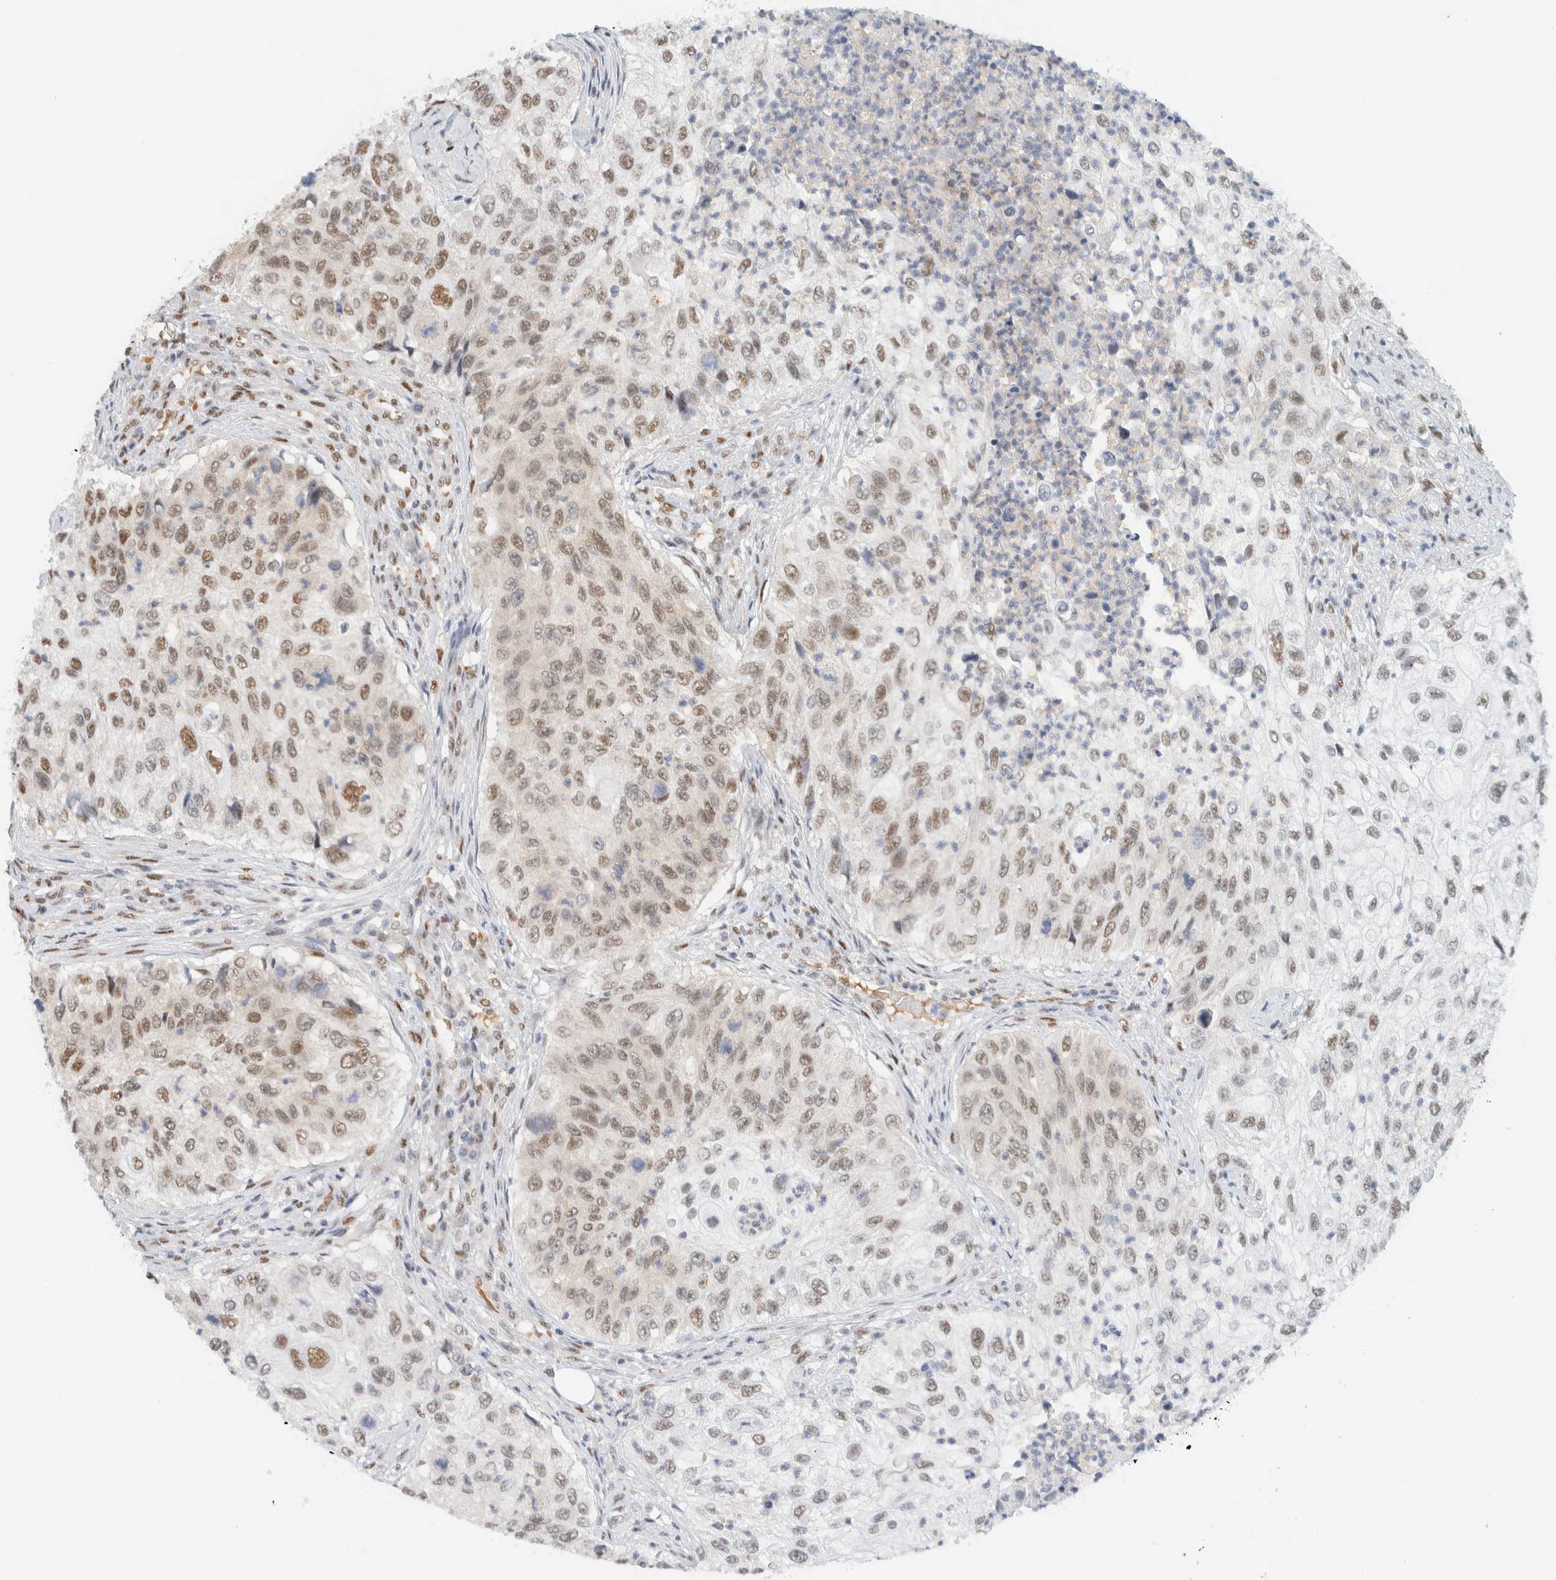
{"staining": {"intensity": "moderate", "quantity": "<25%", "location": "nuclear"}, "tissue": "urothelial cancer", "cell_type": "Tumor cells", "image_type": "cancer", "snomed": [{"axis": "morphology", "description": "Urothelial carcinoma, High grade"}, {"axis": "topography", "description": "Urinary bladder"}], "caption": "This histopathology image reveals urothelial carcinoma (high-grade) stained with immunohistochemistry to label a protein in brown. The nuclear of tumor cells show moderate positivity for the protein. Nuclei are counter-stained blue.", "gene": "ZNF683", "patient": {"sex": "female", "age": 60}}